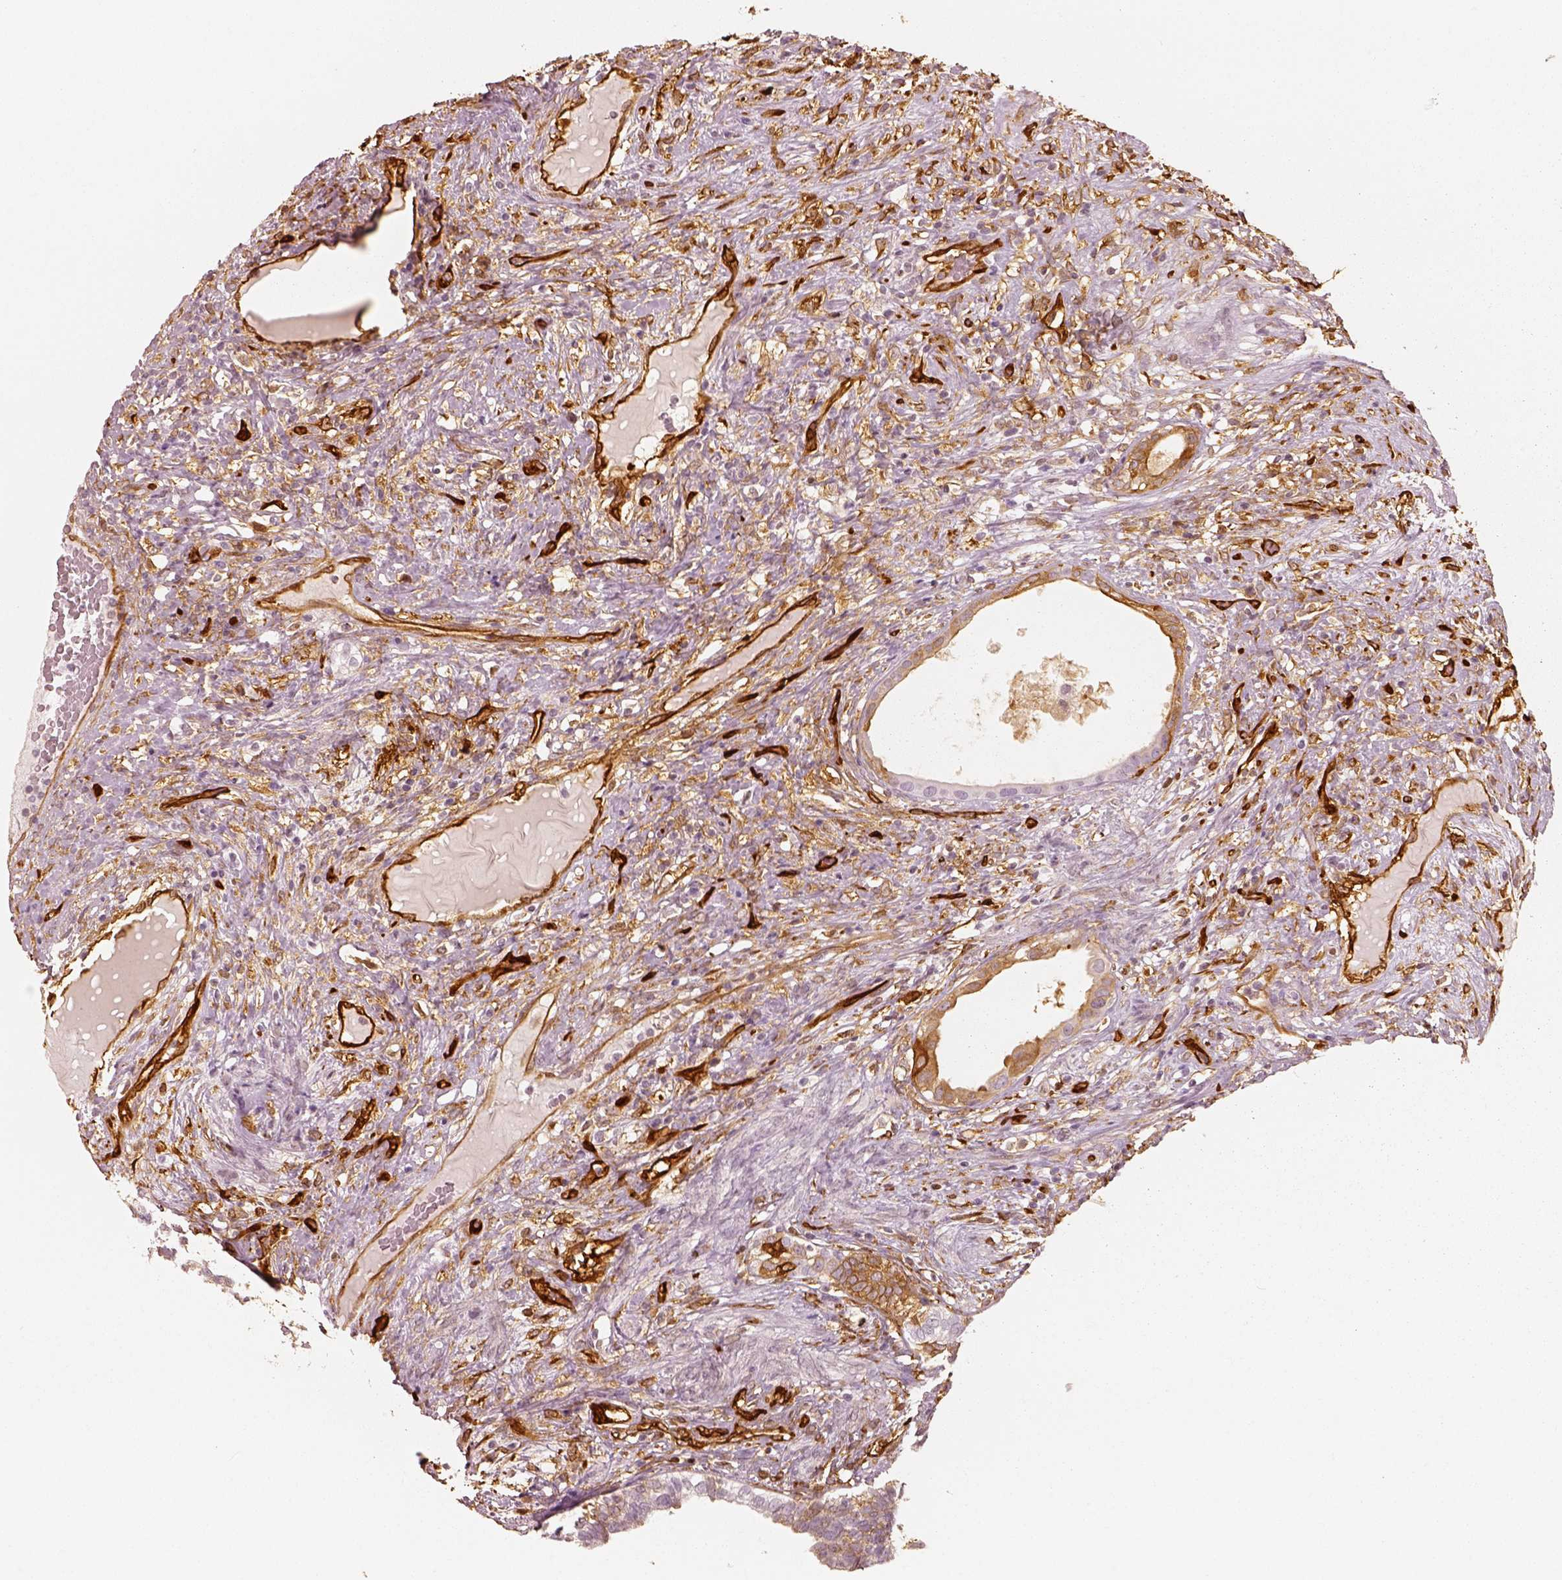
{"staining": {"intensity": "weak", "quantity": ">75%", "location": "cytoplasmic/membranous"}, "tissue": "testis cancer", "cell_type": "Tumor cells", "image_type": "cancer", "snomed": [{"axis": "morphology", "description": "Seminoma, NOS"}, {"axis": "morphology", "description": "Carcinoma, Embryonal, NOS"}, {"axis": "topography", "description": "Testis"}], "caption": "A brown stain labels weak cytoplasmic/membranous staining of a protein in human testis cancer (embryonal carcinoma) tumor cells. (Brightfield microscopy of DAB IHC at high magnification).", "gene": "FSCN1", "patient": {"sex": "male", "age": 41}}